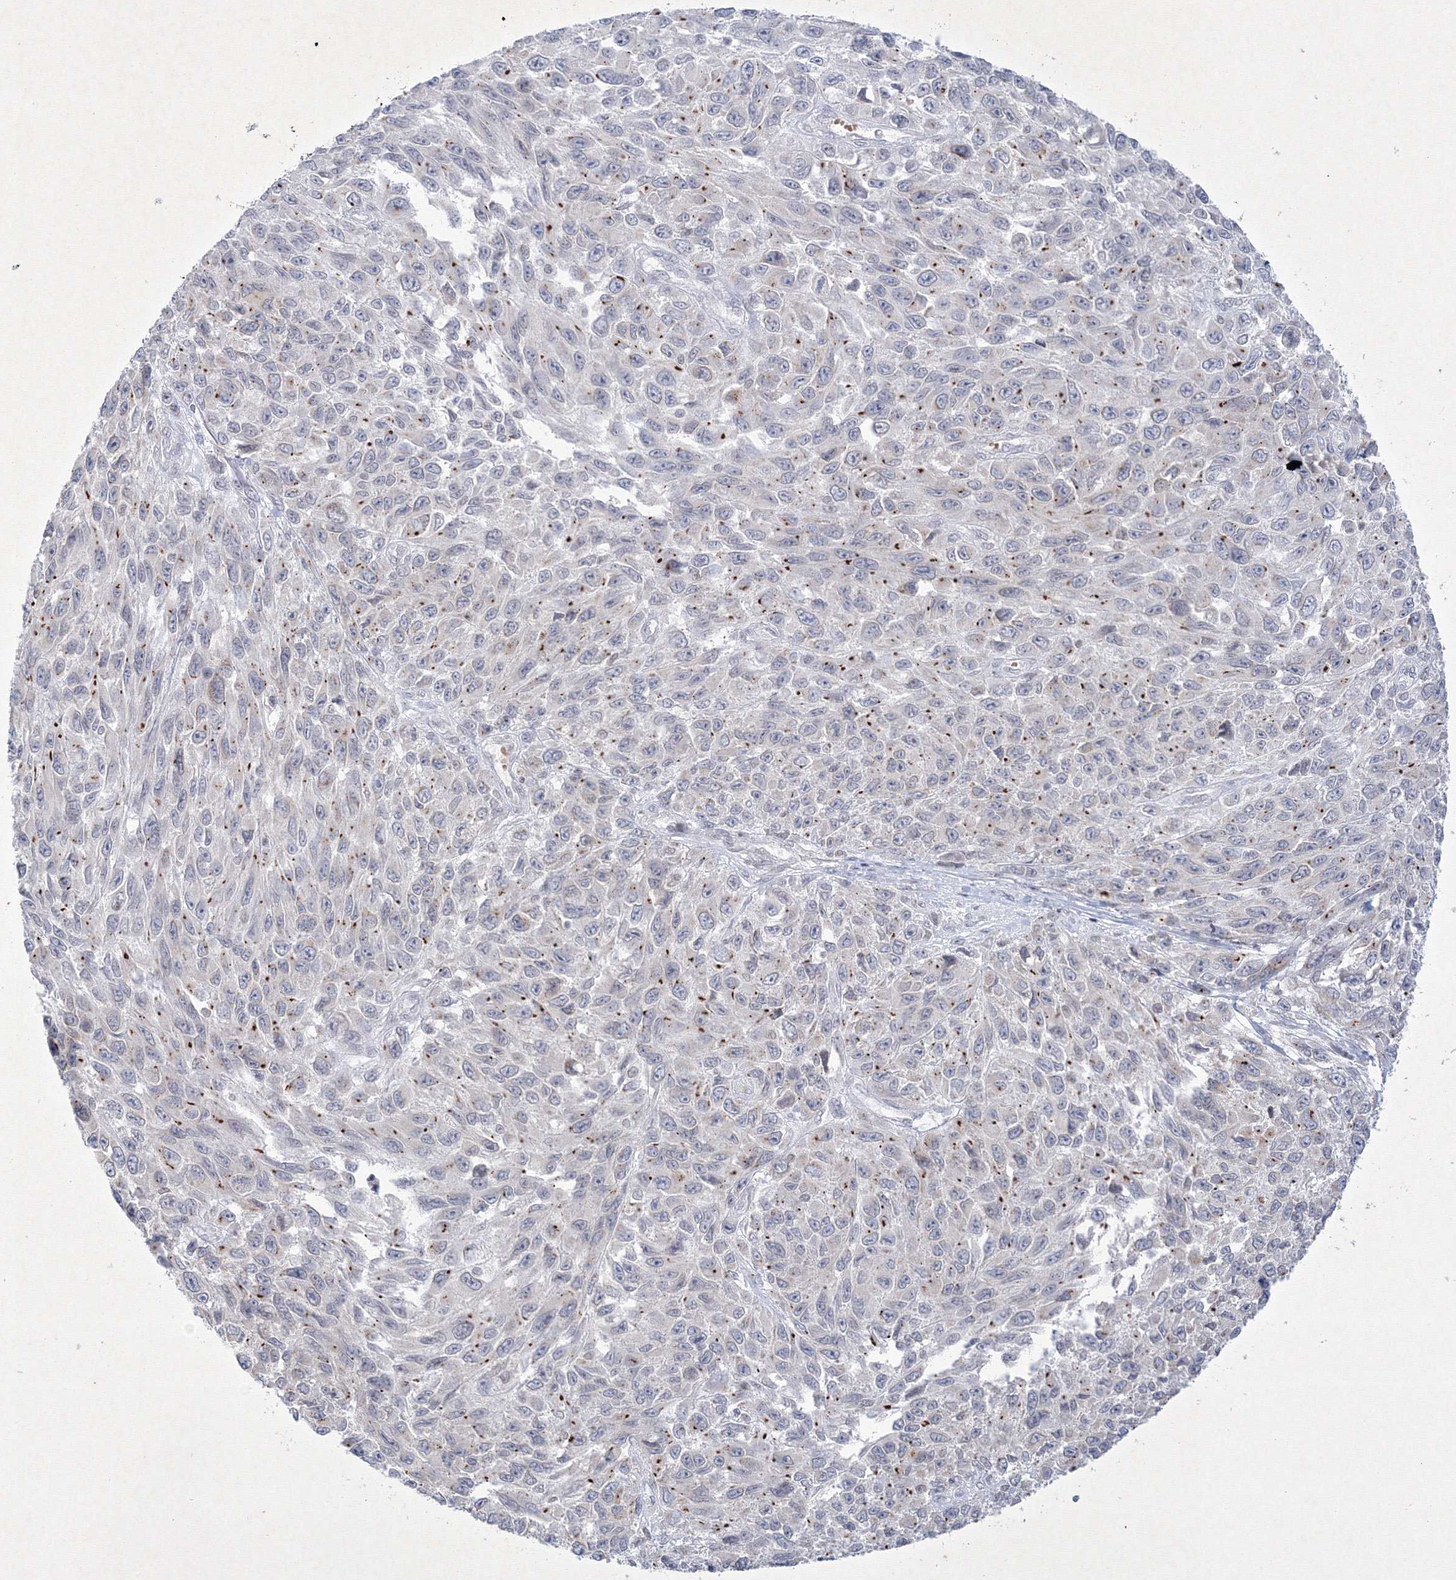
{"staining": {"intensity": "negative", "quantity": "none", "location": "none"}, "tissue": "melanoma", "cell_type": "Tumor cells", "image_type": "cancer", "snomed": [{"axis": "morphology", "description": "Malignant melanoma, NOS"}, {"axis": "topography", "description": "Skin"}], "caption": "Micrograph shows no significant protein staining in tumor cells of malignant melanoma.", "gene": "NXPE3", "patient": {"sex": "female", "age": 96}}